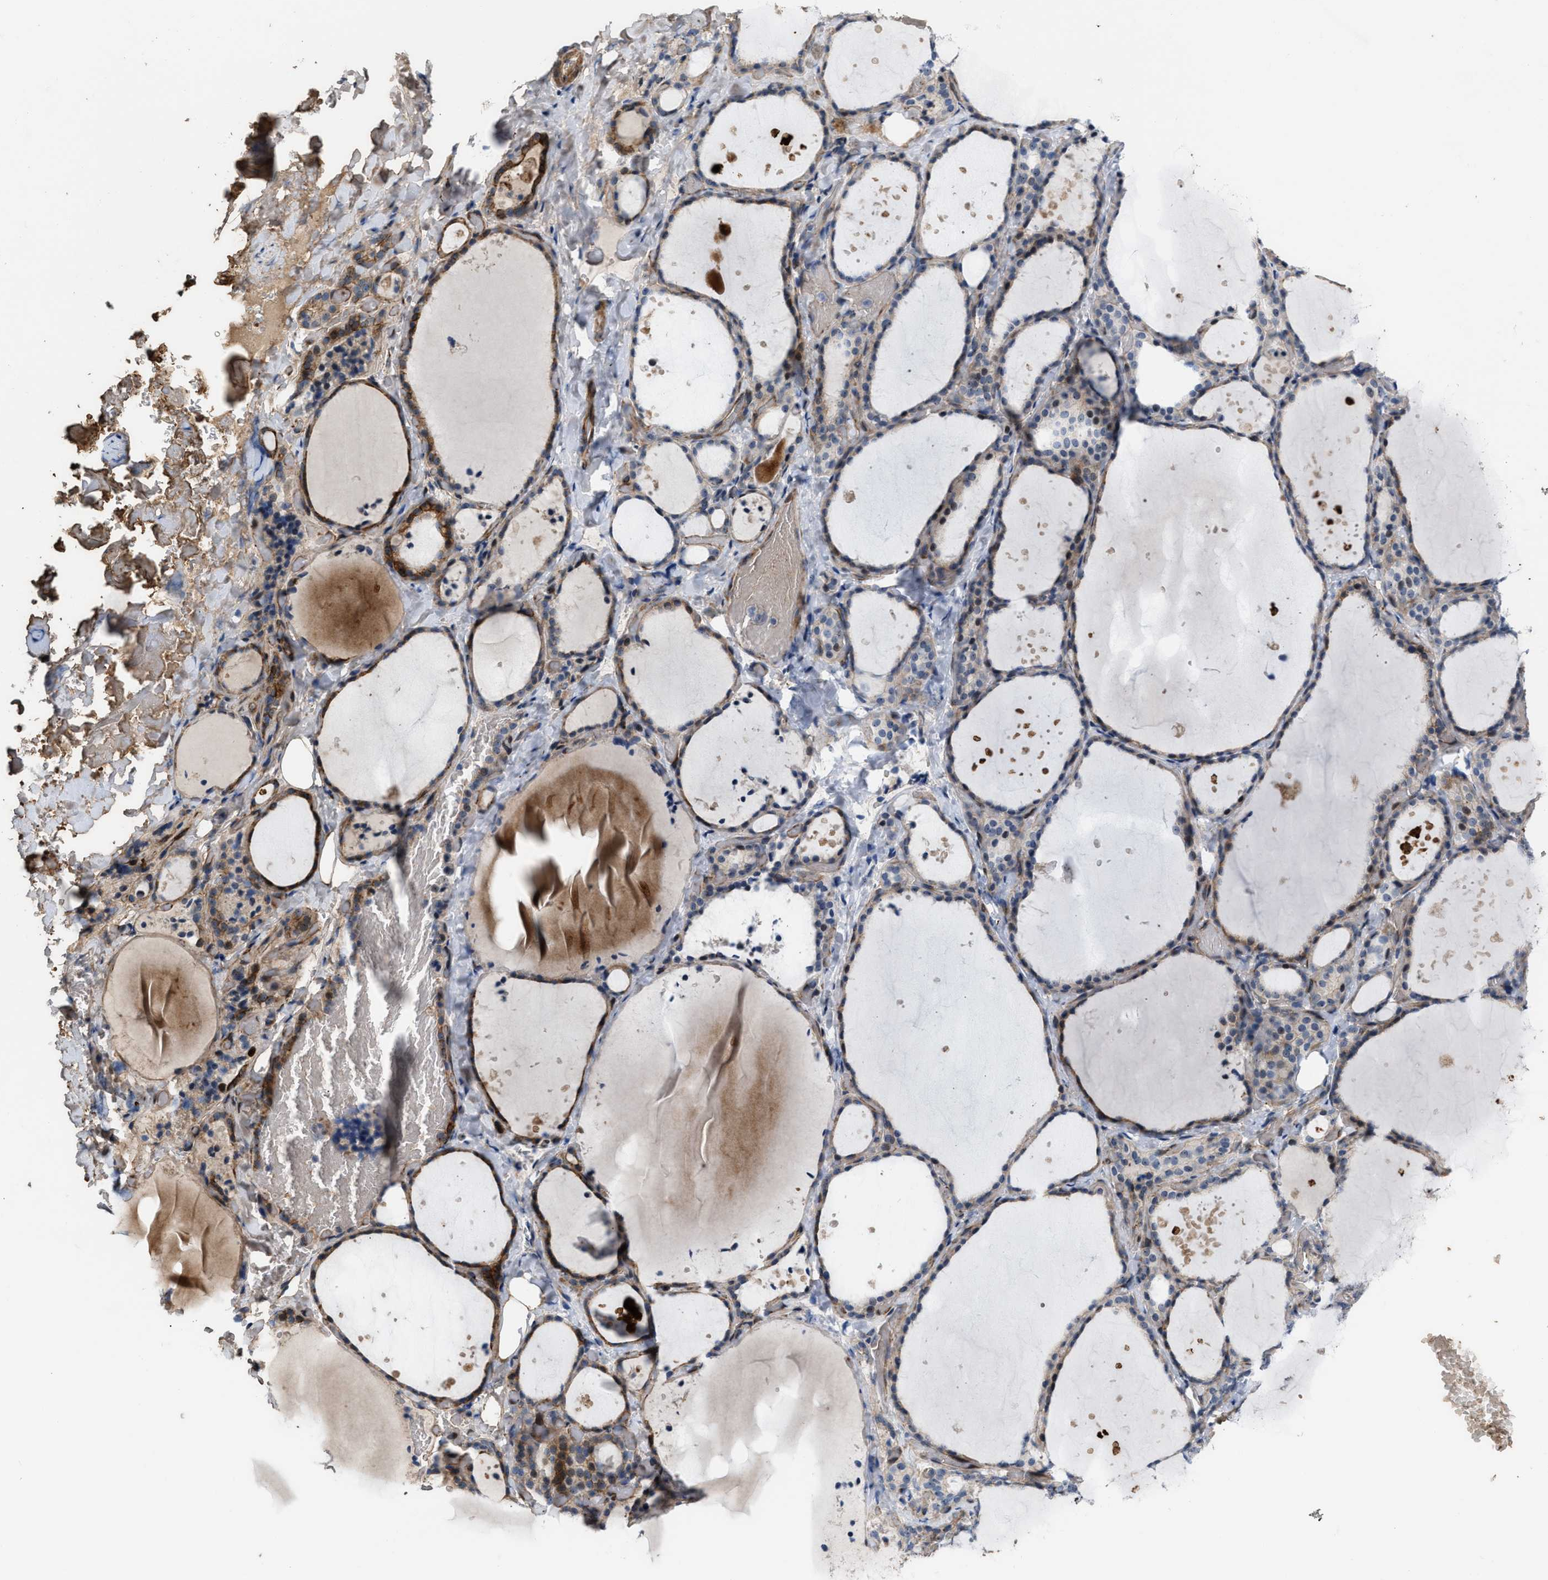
{"staining": {"intensity": "moderate", "quantity": "25%-75%", "location": "cytoplasmic/membranous,nuclear"}, "tissue": "thyroid gland", "cell_type": "Glandular cells", "image_type": "normal", "snomed": [{"axis": "morphology", "description": "Normal tissue, NOS"}, {"axis": "topography", "description": "Thyroid gland"}], "caption": "Glandular cells show medium levels of moderate cytoplasmic/membranous,nuclear expression in approximately 25%-75% of cells in benign thyroid gland. (Brightfield microscopy of DAB IHC at high magnification).", "gene": "POLR1F", "patient": {"sex": "female", "age": 44}}